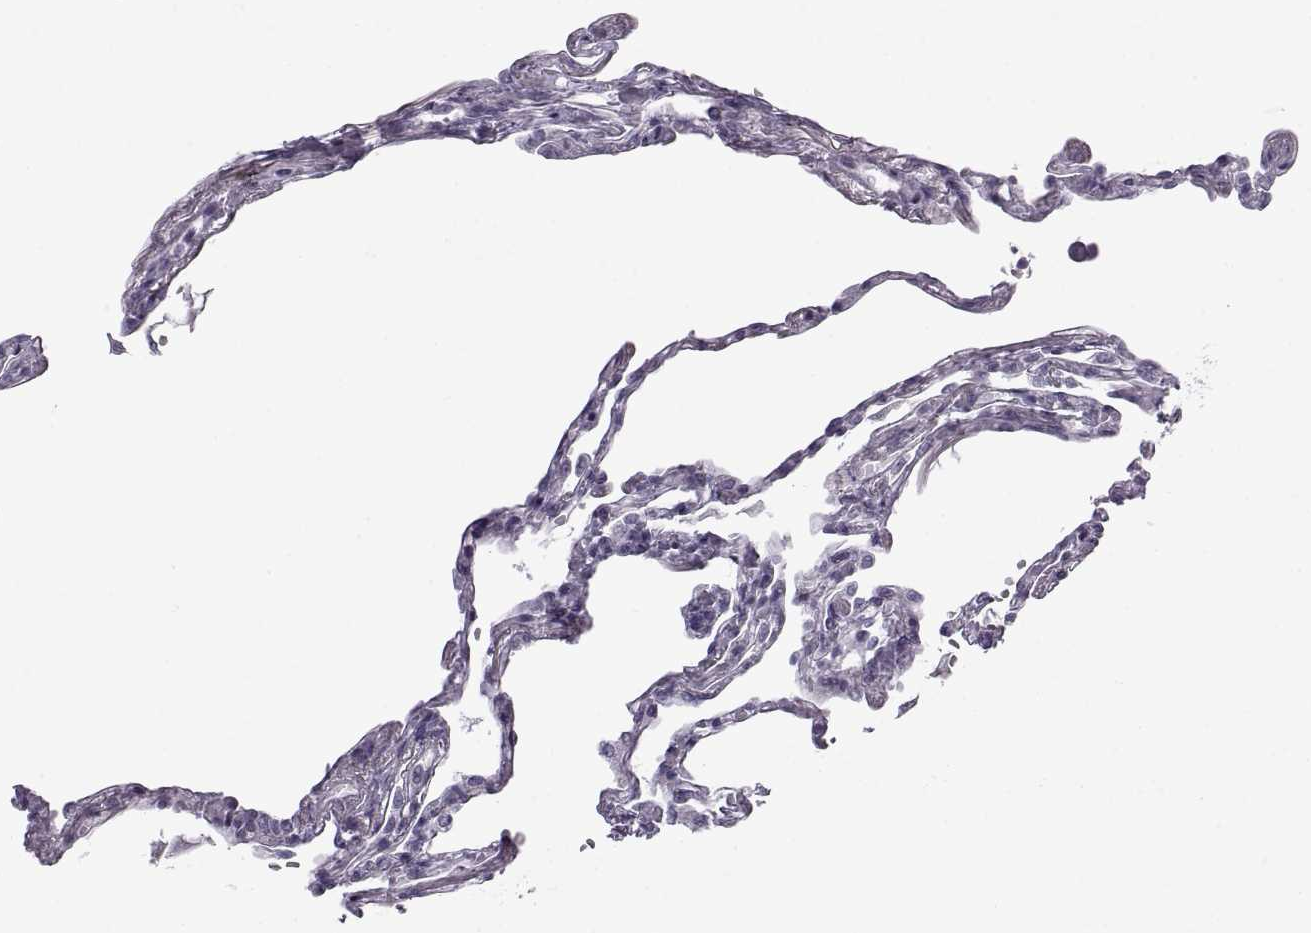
{"staining": {"intensity": "negative", "quantity": "none", "location": "none"}, "tissue": "lung", "cell_type": "Alveolar cells", "image_type": "normal", "snomed": [{"axis": "morphology", "description": "Normal tissue, NOS"}, {"axis": "topography", "description": "Lung"}], "caption": "High magnification brightfield microscopy of unremarkable lung stained with DAB (brown) and counterstained with hematoxylin (blue): alveolar cells show no significant expression.", "gene": "FAM170A", "patient": {"sex": "male", "age": 78}}